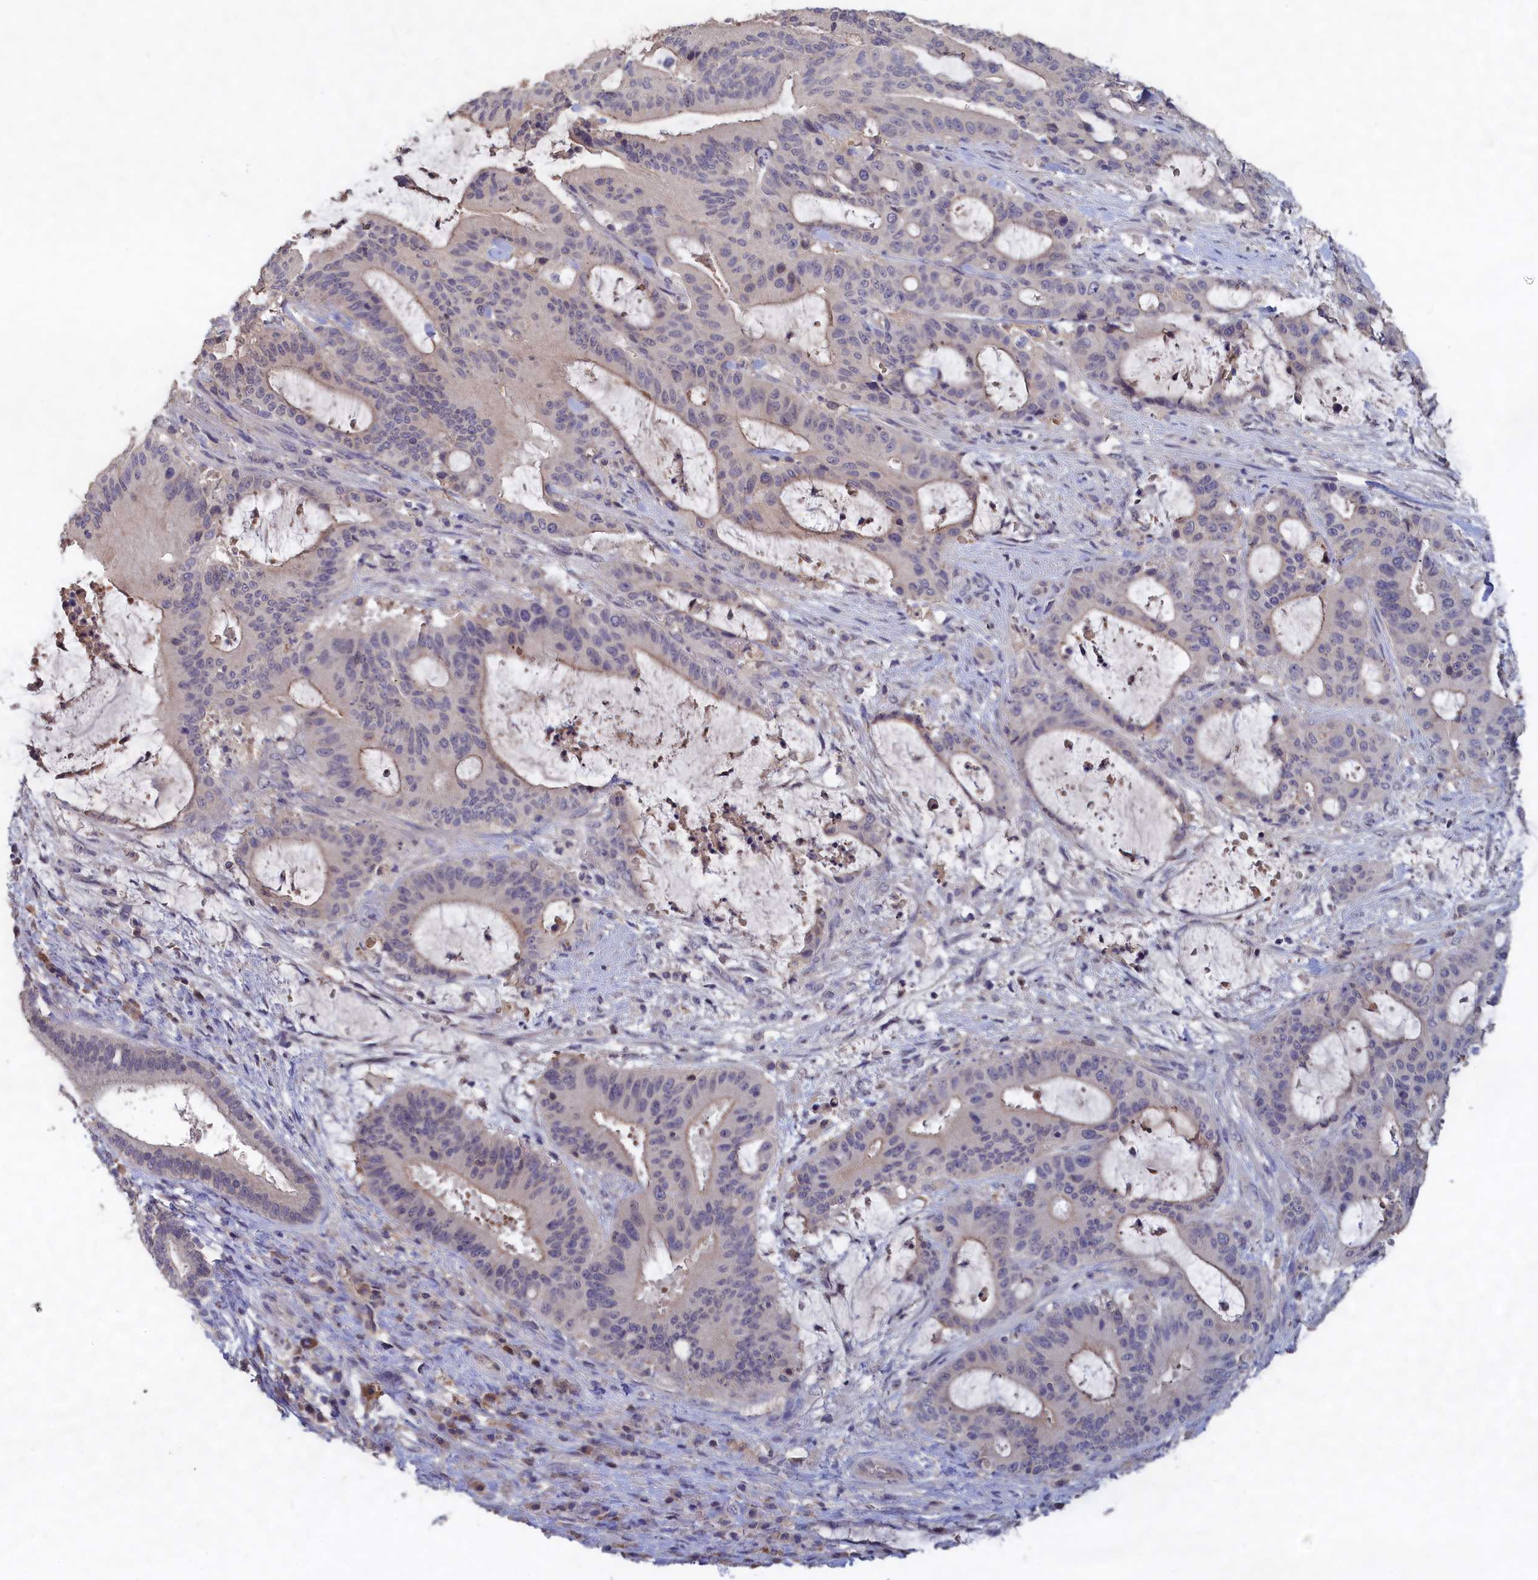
{"staining": {"intensity": "negative", "quantity": "none", "location": "none"}, "tissue": "liver cancer", "cell_type": "Tumor cells", "image_type": "cancer", "snomed": [{"axis": "morphology", "description": "Normal tissue, NOS"}, {"axis": "morphology", "description": "Cholangiocarcinoma"}, {"axis": "topography", "description": "Liver"}, {"axis": "topography", "description": "Peripheral nerve tissue"}], "caption": "There is no significant positivity in tumor cells of liver cancer (cholangiocarcinoma).", "gene": "CELF5", "patient": {"sex": "female", "age": 73}}